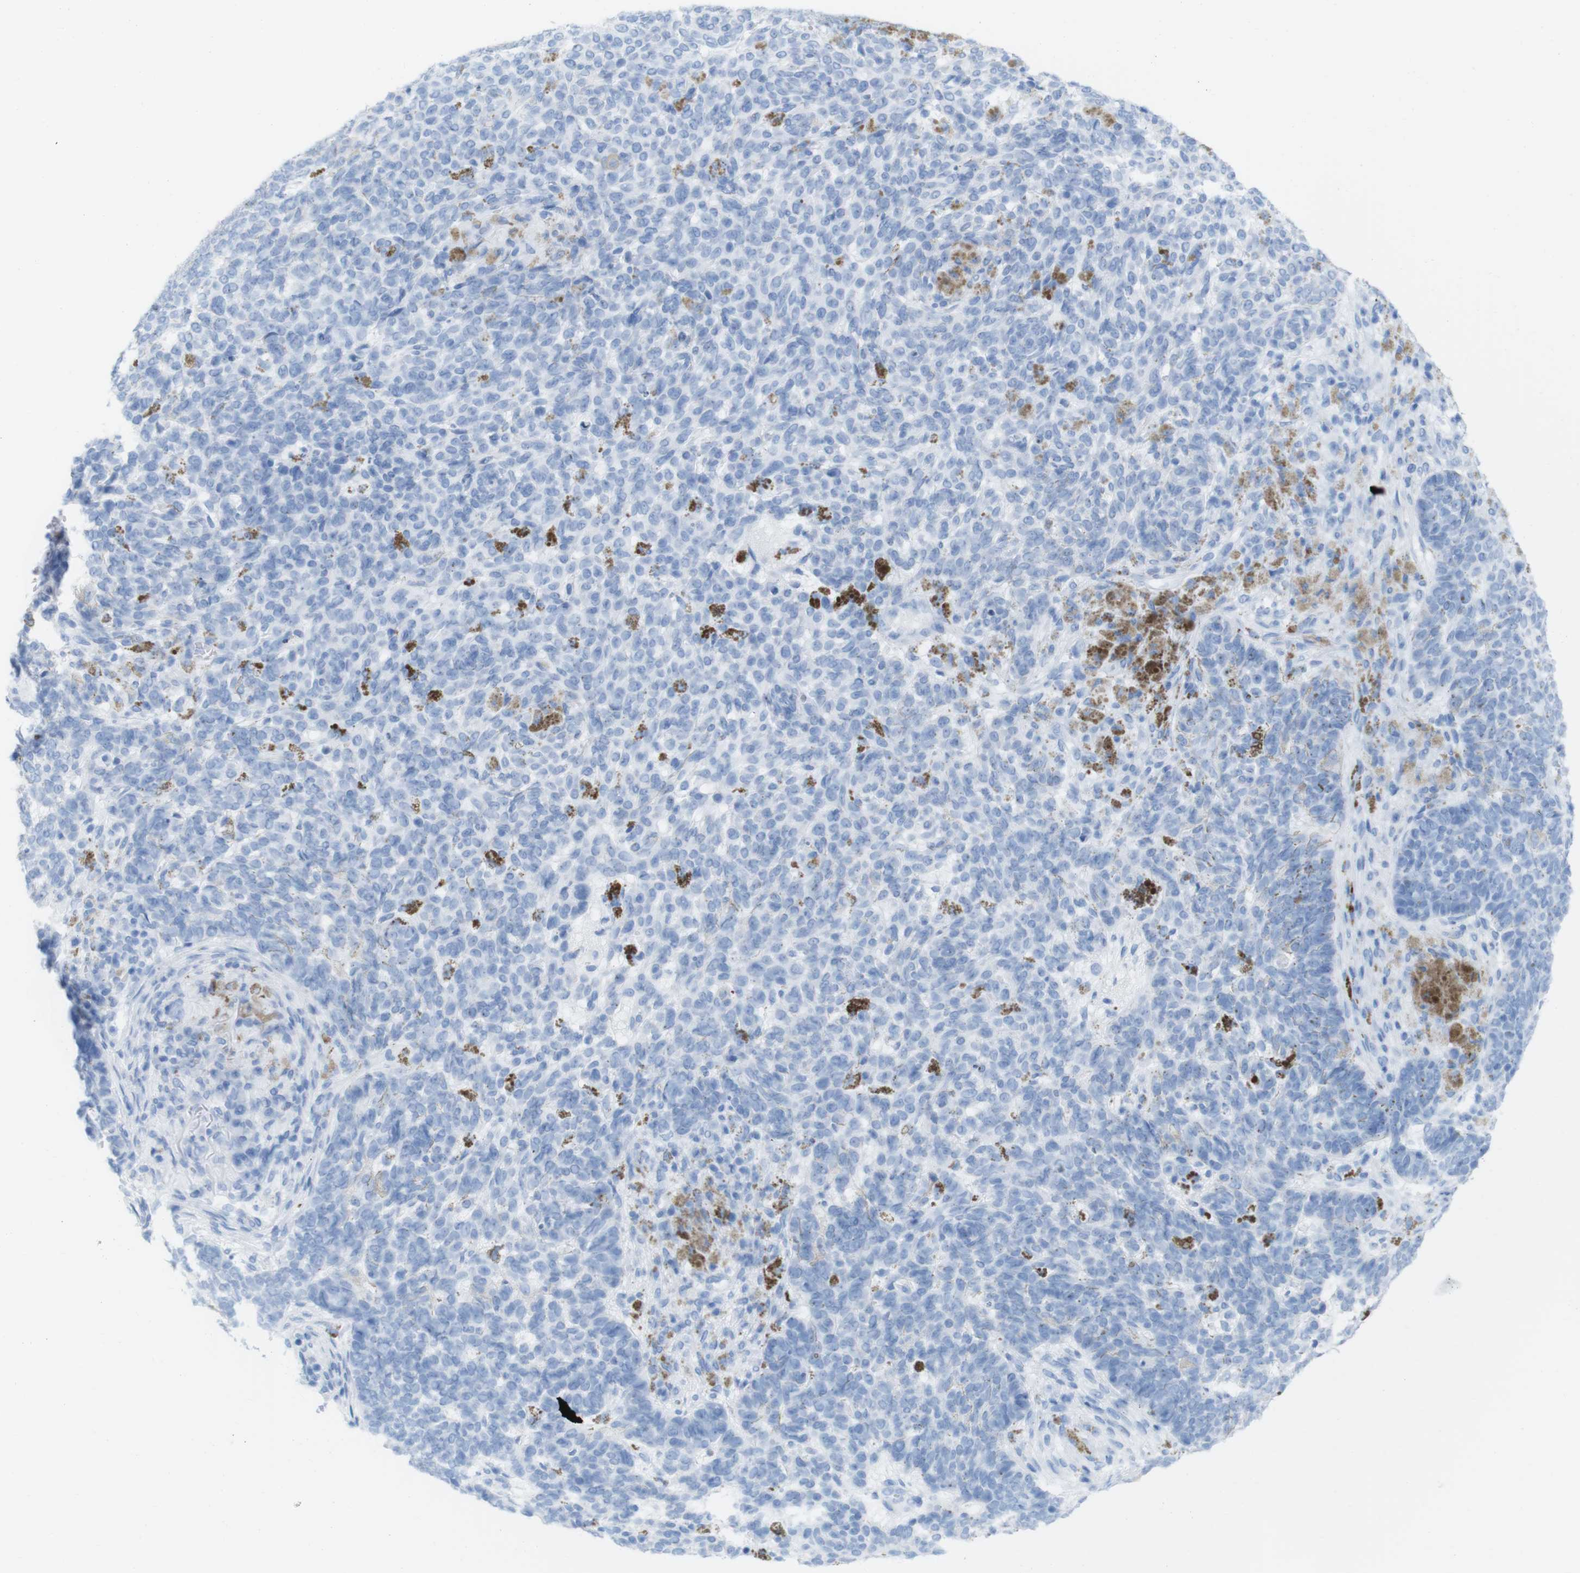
{"staining": {"intensity": "negative", "quantity": "none", "location": "none"}, "tissue": "skin cancer", "cell_type": "Tumor cells", "image_type": "cancer", "snomed": [{"axis": "morphology", "description": "Basal cell carcinoma"}, {"axis": "topography", "description": "Skin"}], "caption": "A histopathology image of skin basal cell carcinoma stained for a protein exhibits no brown staining in tumor cells. (Immunohistochemistry (ihc), brightfield microscopy, high magnification).", "gene": "MYH7", "patient": {"sex": "male", "age": 85}}